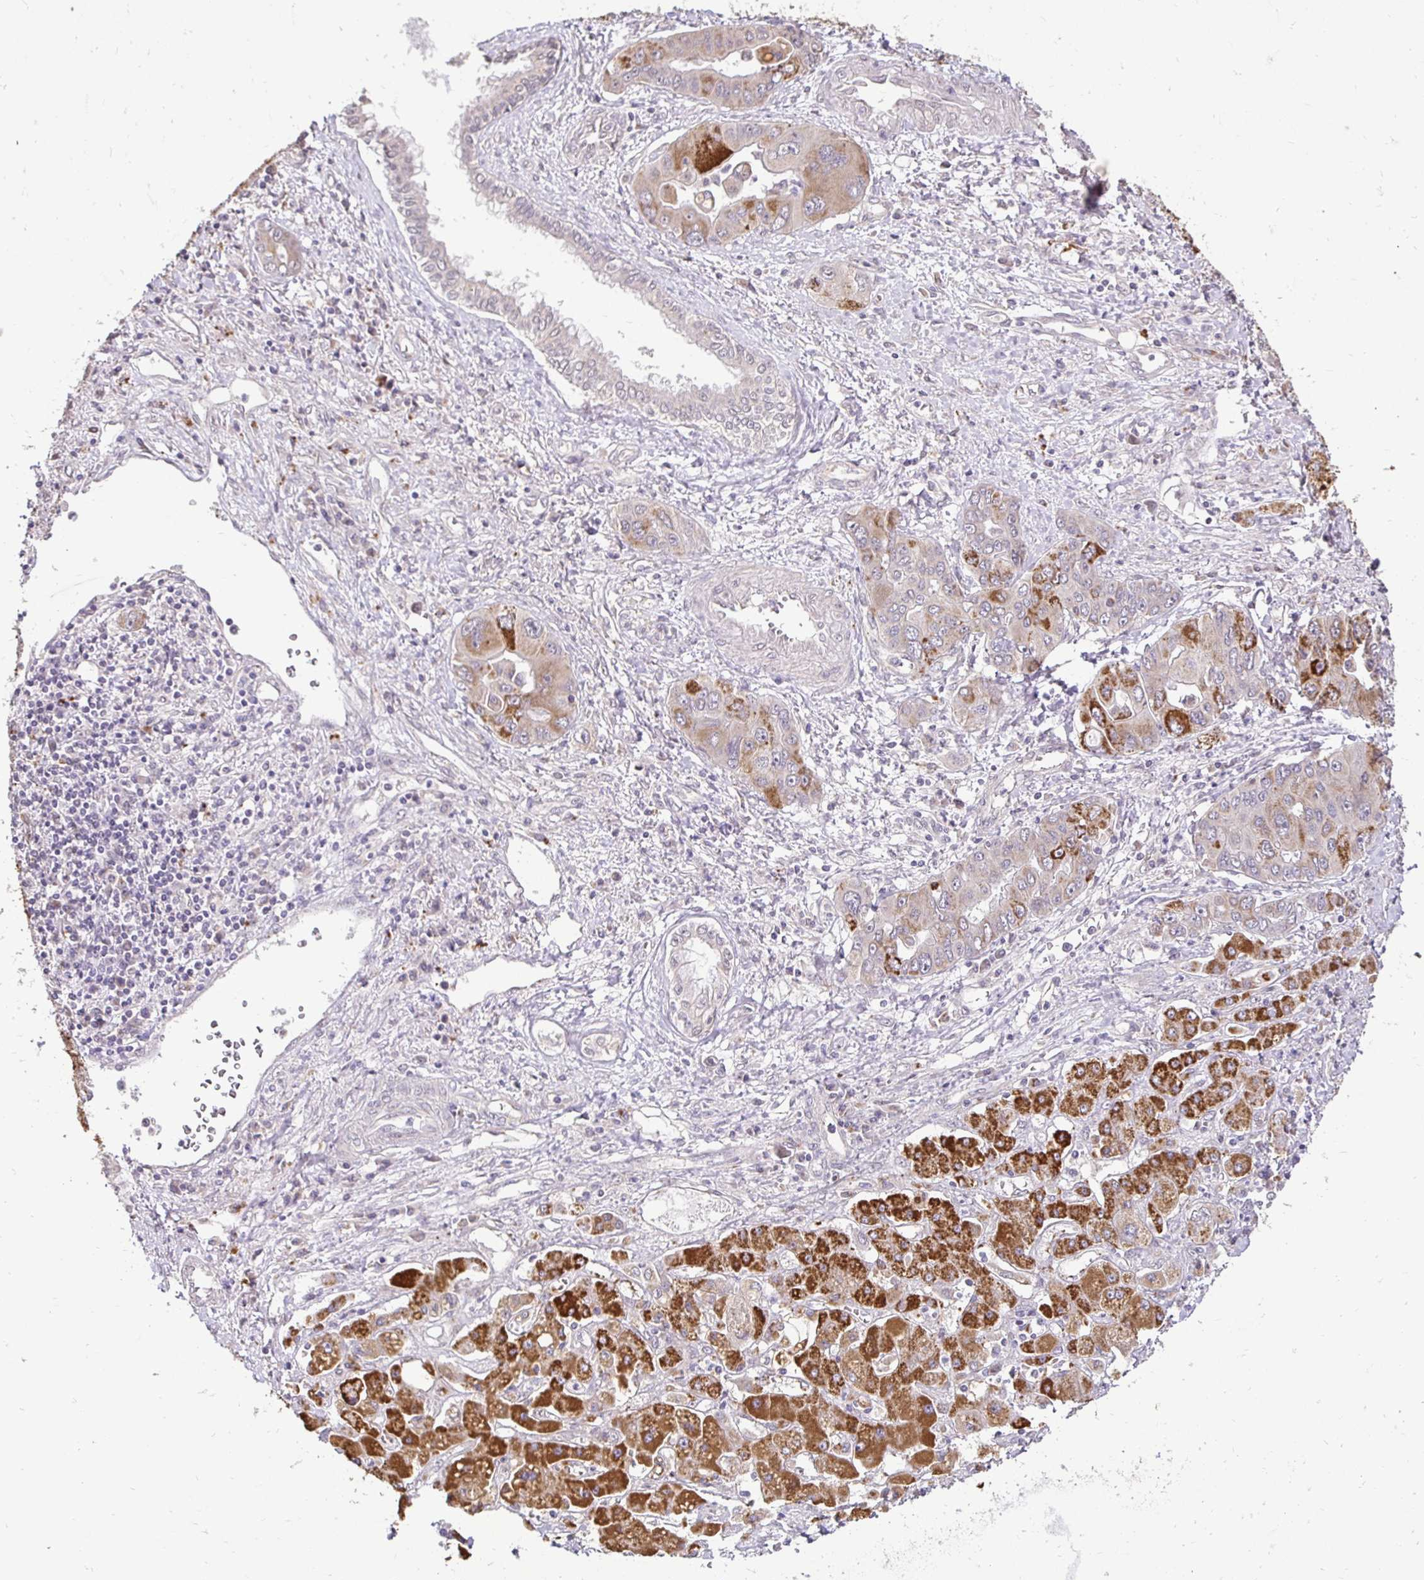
{"staining": {"intensity": "strong", "quantity": "<25%", "location": "cytoplasmic/membranous"}, "tissue": "liver cancer", "cell_type": "Tumor cells", "image_type": "cancer", "snomed": [{"axis": "morphology", "description": "Cholangiocarcinoma"}, {"axis": "topography", "description": "Liver"}], "caption": "About <25% of tumor cells in human liver cancer (cholangiocarcinoma) display strong cytoplasmic/membranous protein staining as visualized by brown immunohistochemical staining.", "gene": "RHEBL1", "patient": {"sex": "male", "age": 67}}